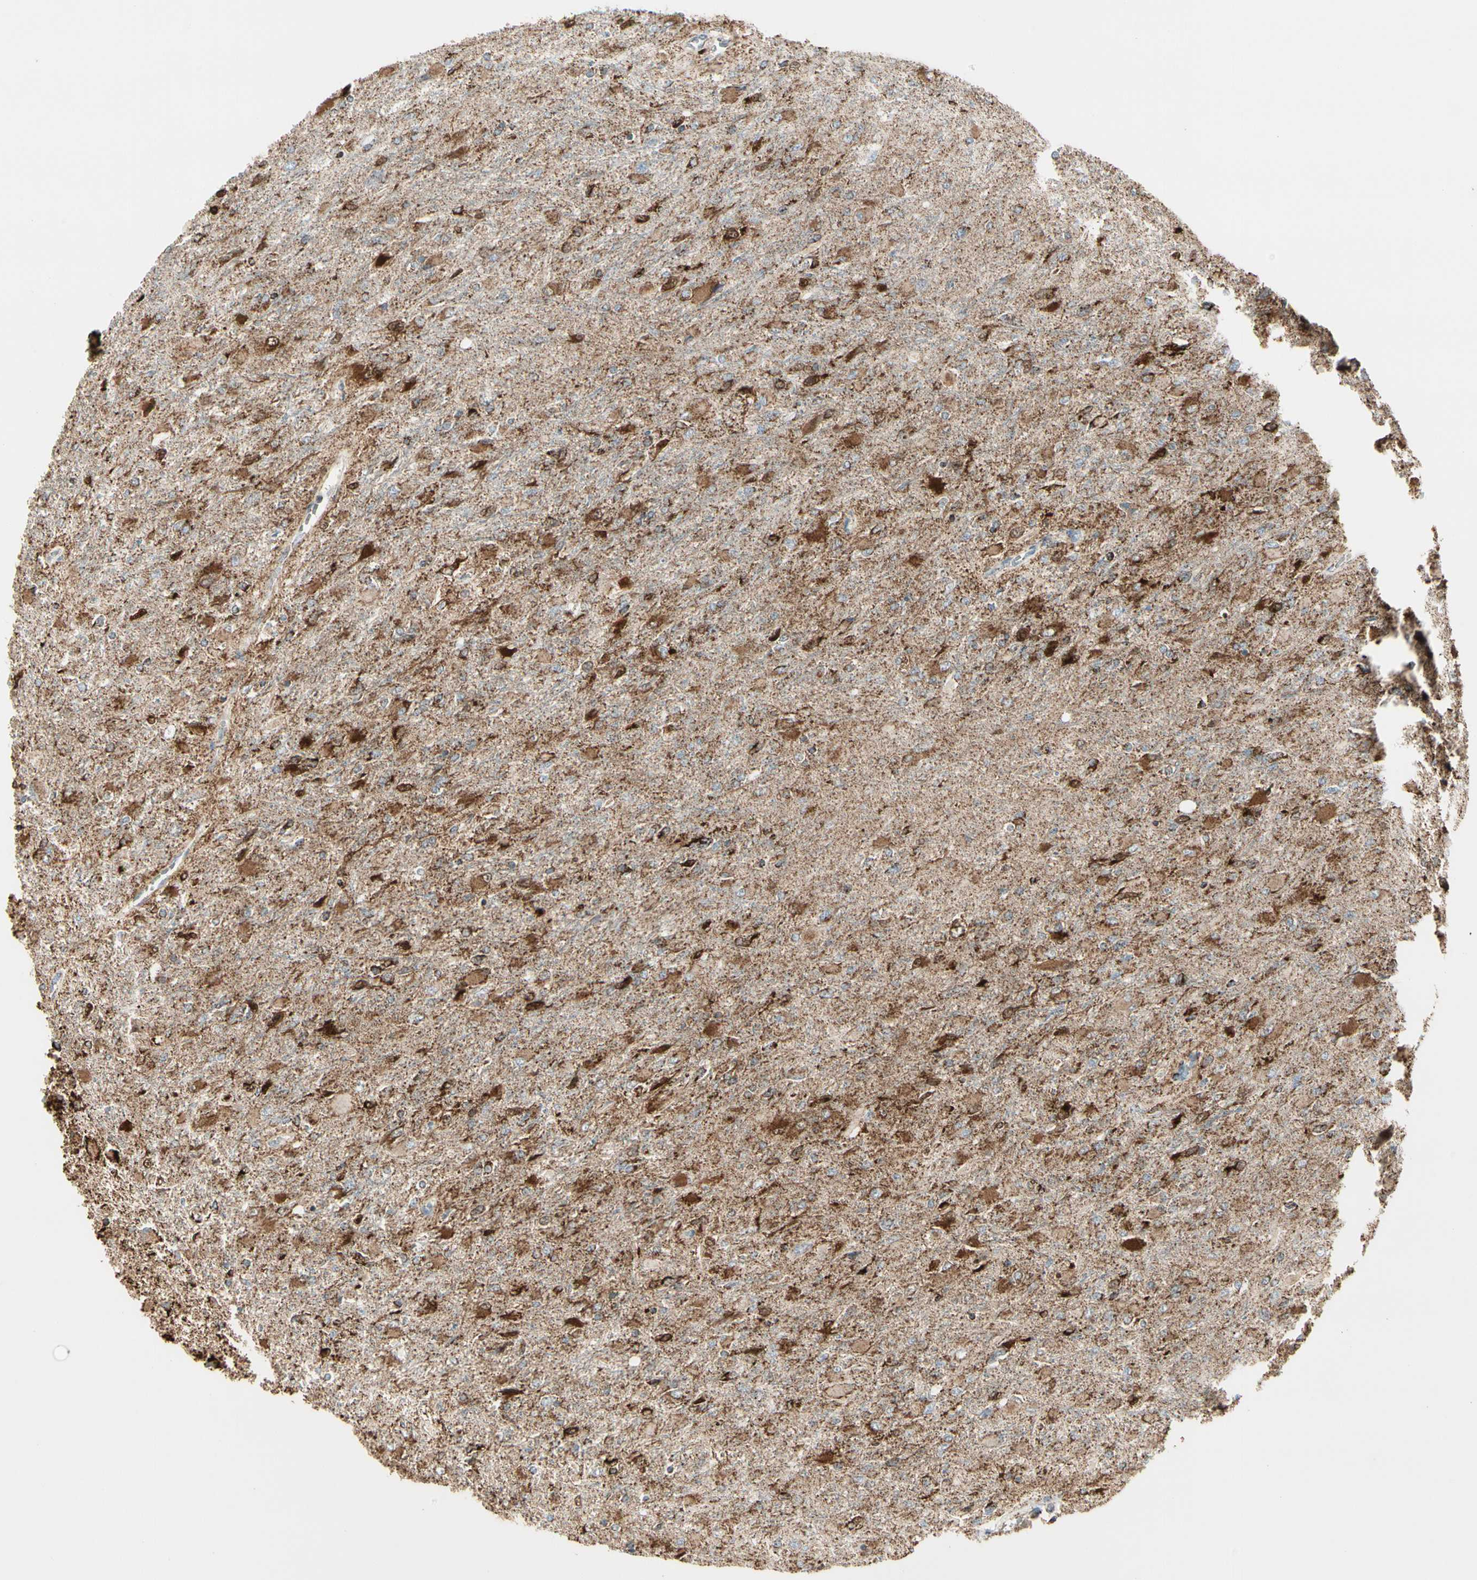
{"staining": {"intensity": "moderate", "quantity": ">75%", "location": "cytoplasmic/membranous"}, "tissue": "glioma", "cell_type": "Tumor cells", "image_type": "cancer", "snomed": [{"axis": "morphology", "description": "Glioma, malignant, High grade"}, {"axis": "topography", "description": "Cerebral cortex"}], "caption": "IHC photomicrograph of neoplastic tissue: high-grade glioma (malignant) stained using immunohistochemistry (IHC) displays medium levels of moderate protein expression localized specifically in the cytoplasmic/membranous of tumor cells, appearing as a cytoplasmic/membranous brown color.", "gene": "ME2", "patient": {"sex": "female", "age": 36}}